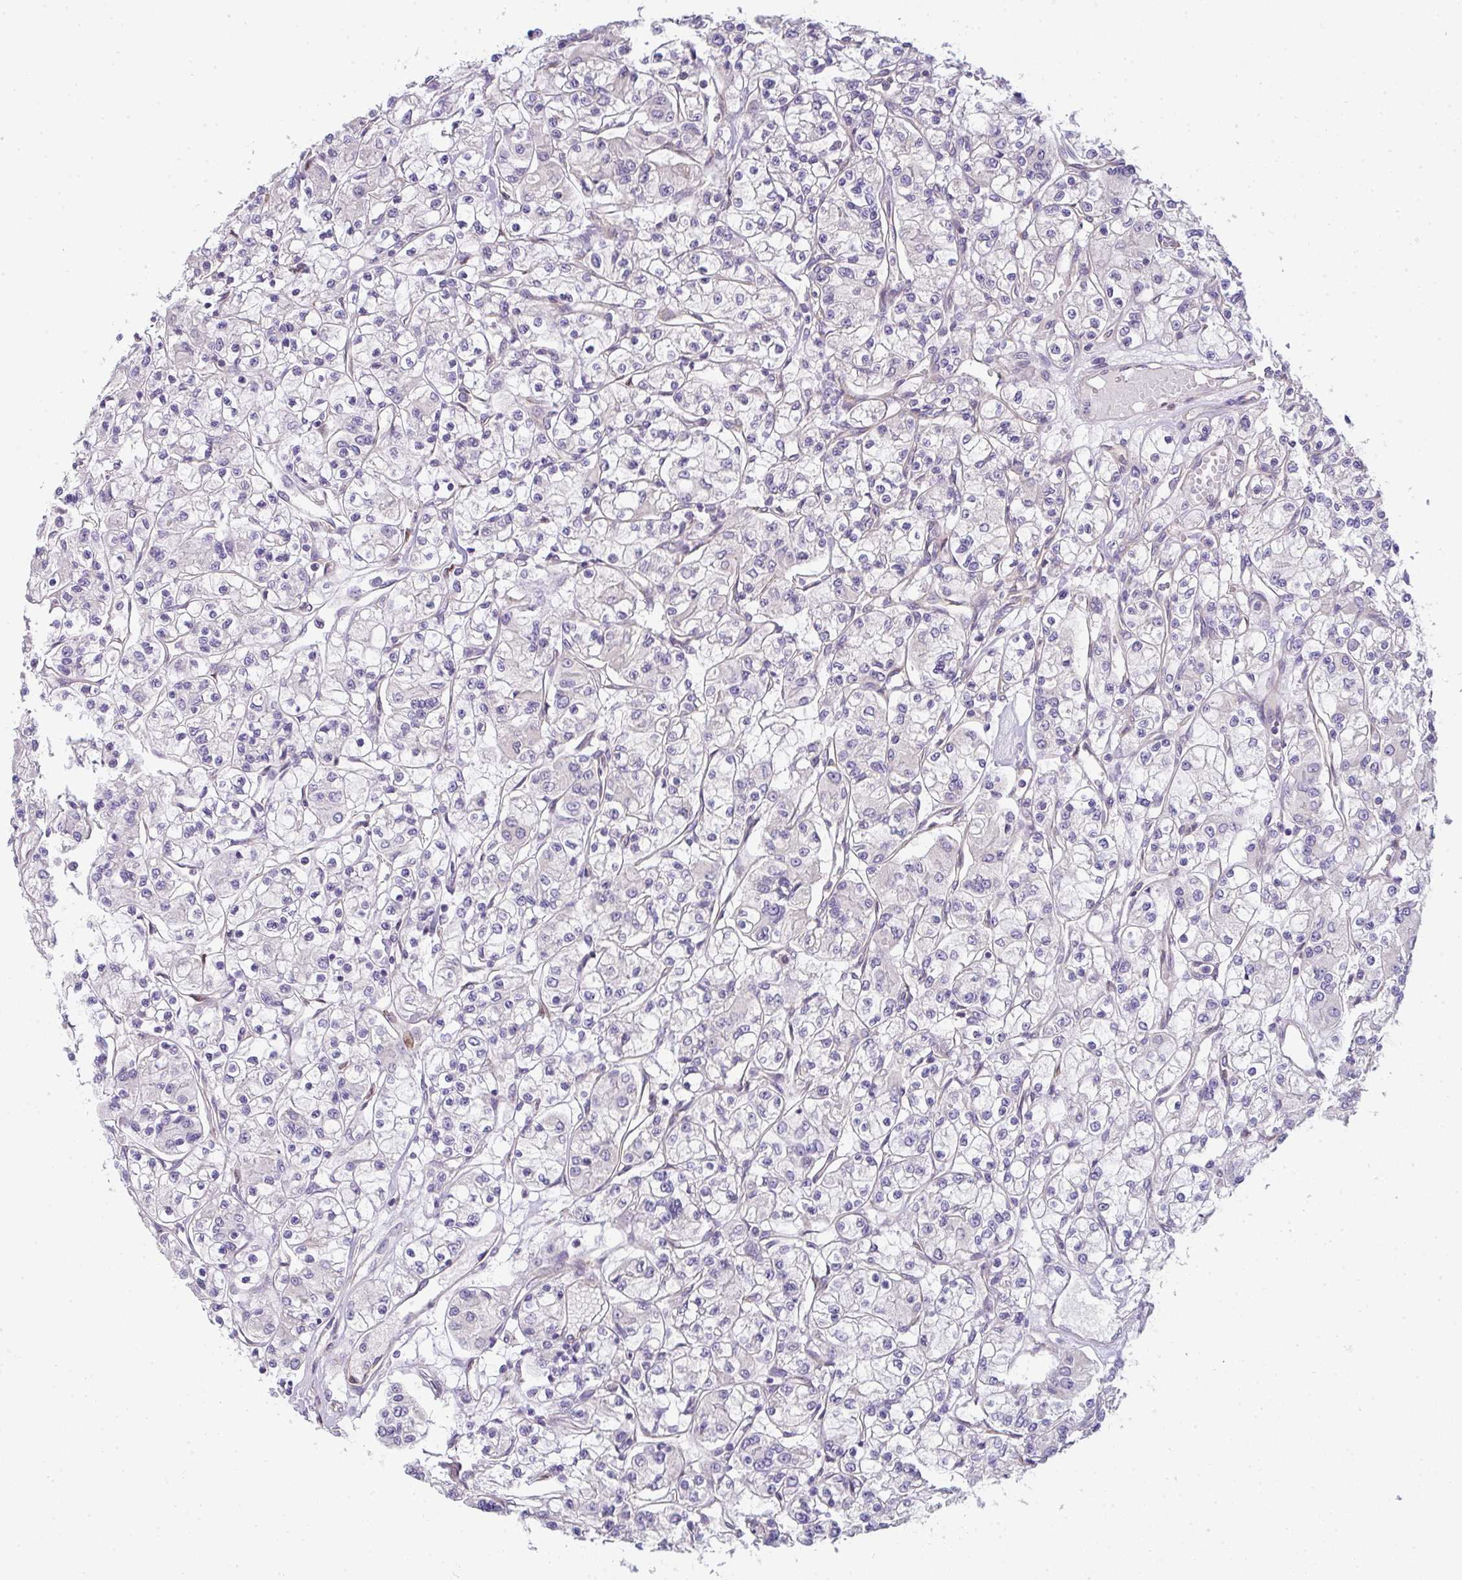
{"staining": {"intensity": "negative", "quantity": "none", "location": "none"}, "tissue": "renal cancer", "cell_type": "Tumor cells", "image_type": "cancer", "snomed": [{"axis": "morphology", "description": "Adenocarcinoma, NOS"}, {"axis": "topography", "description": "Kidney"}], "caption": "Histopathology image shows no protein expression in tumor cells of adenocarcinoma (renal) tissue.", "gene": "FILIP1", "patient": {"sex": "female", "age": 59}}